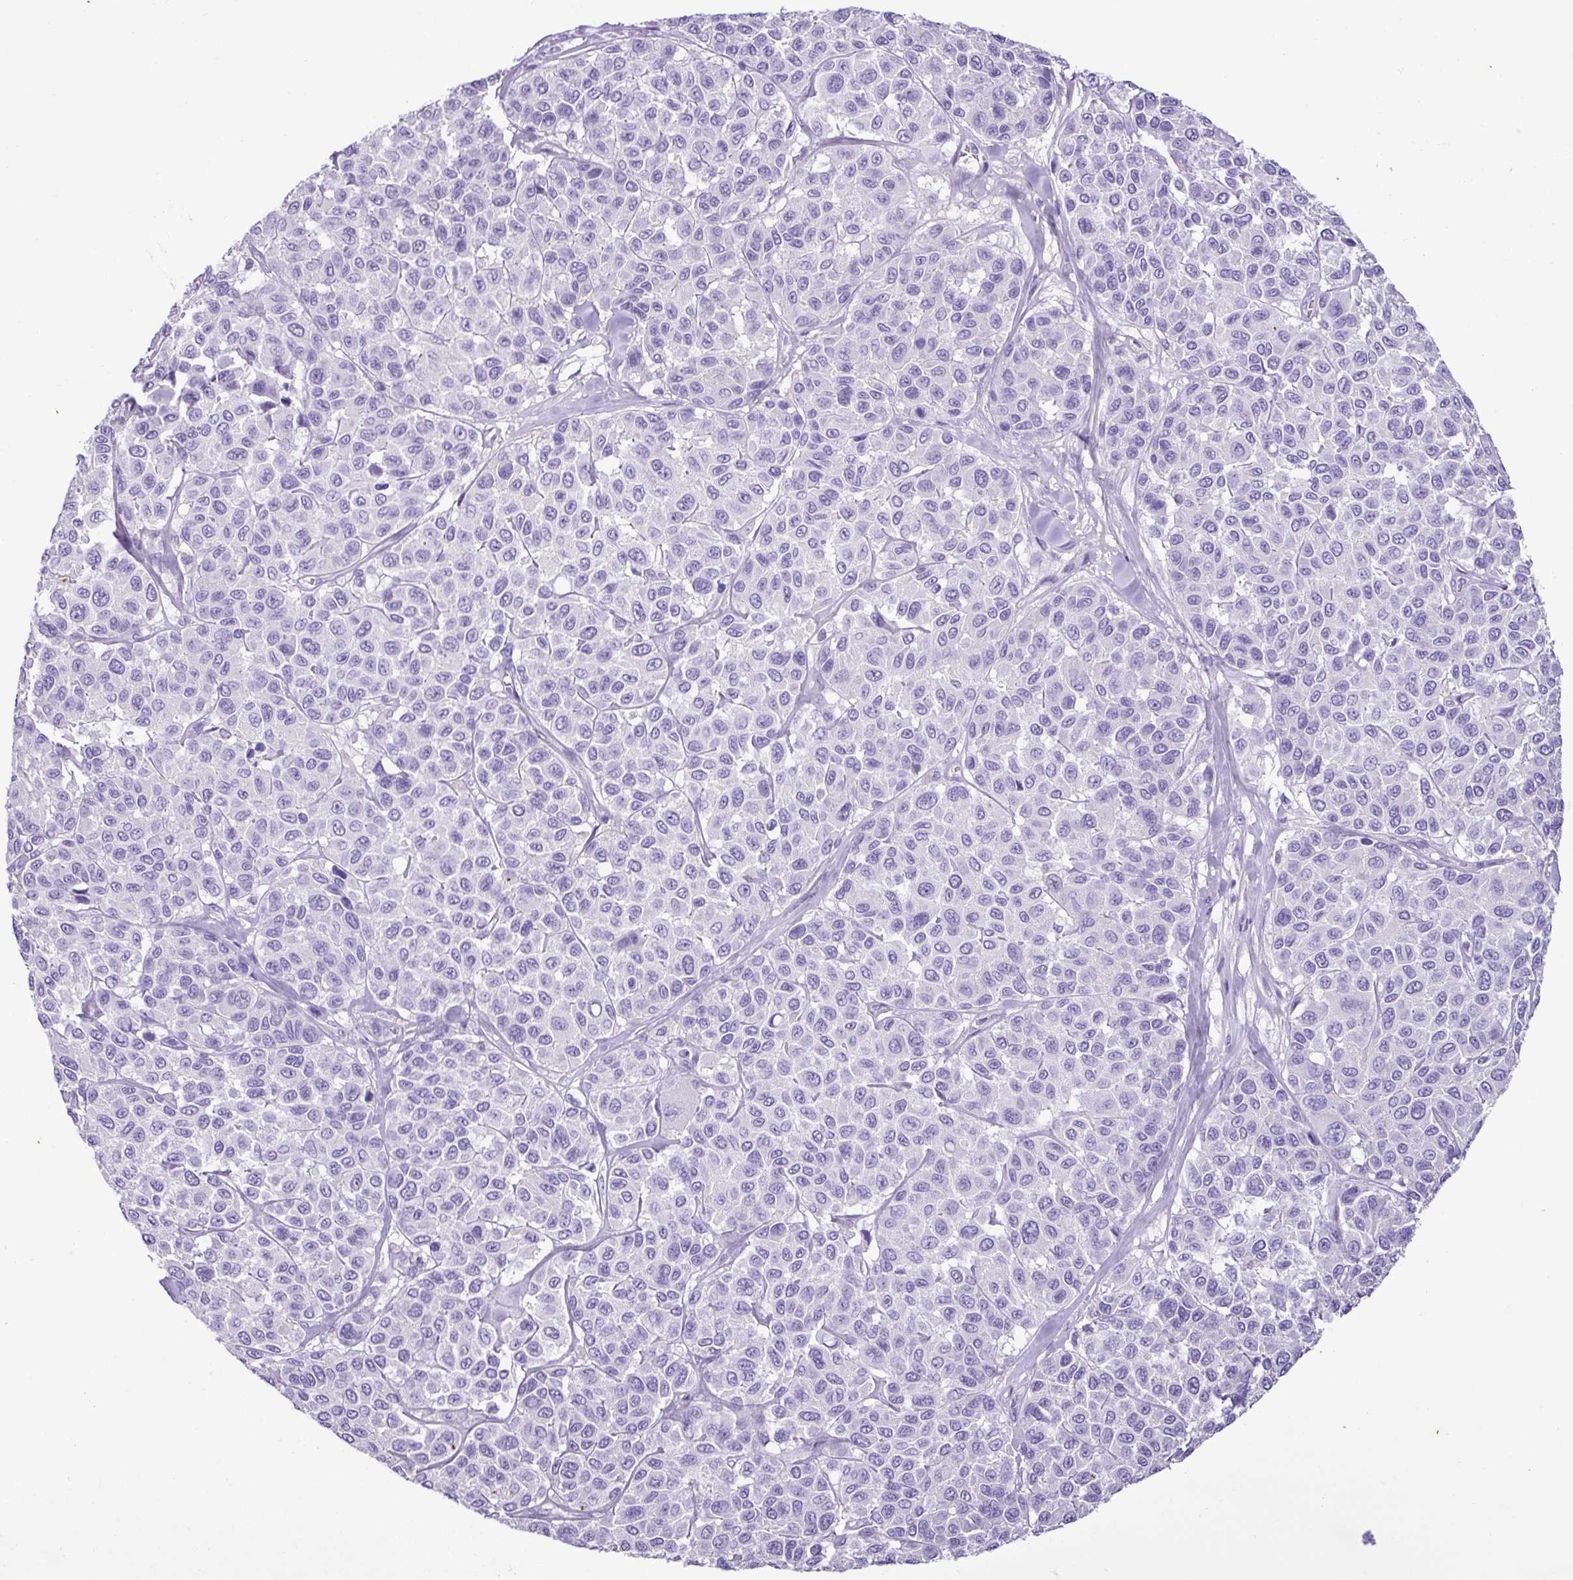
{"staining": {"intensity": "negative", "quantity": "none", "location": "none"}, "tissue": "melanoma", "cell_type": "Tumor cells", "image_type": "cancer", "snomed": [{"axis": "morphology", "description": "Malignant melanoma, NOS"}, {"axis": "topography", "description": "Skin"}], "caption": "Immunohistochemistry (IHC) of human melanoma demonstrates no staining in tumor cells.", "gene": "ZNF334", "patient": {"sex": "female", "age": 66}}